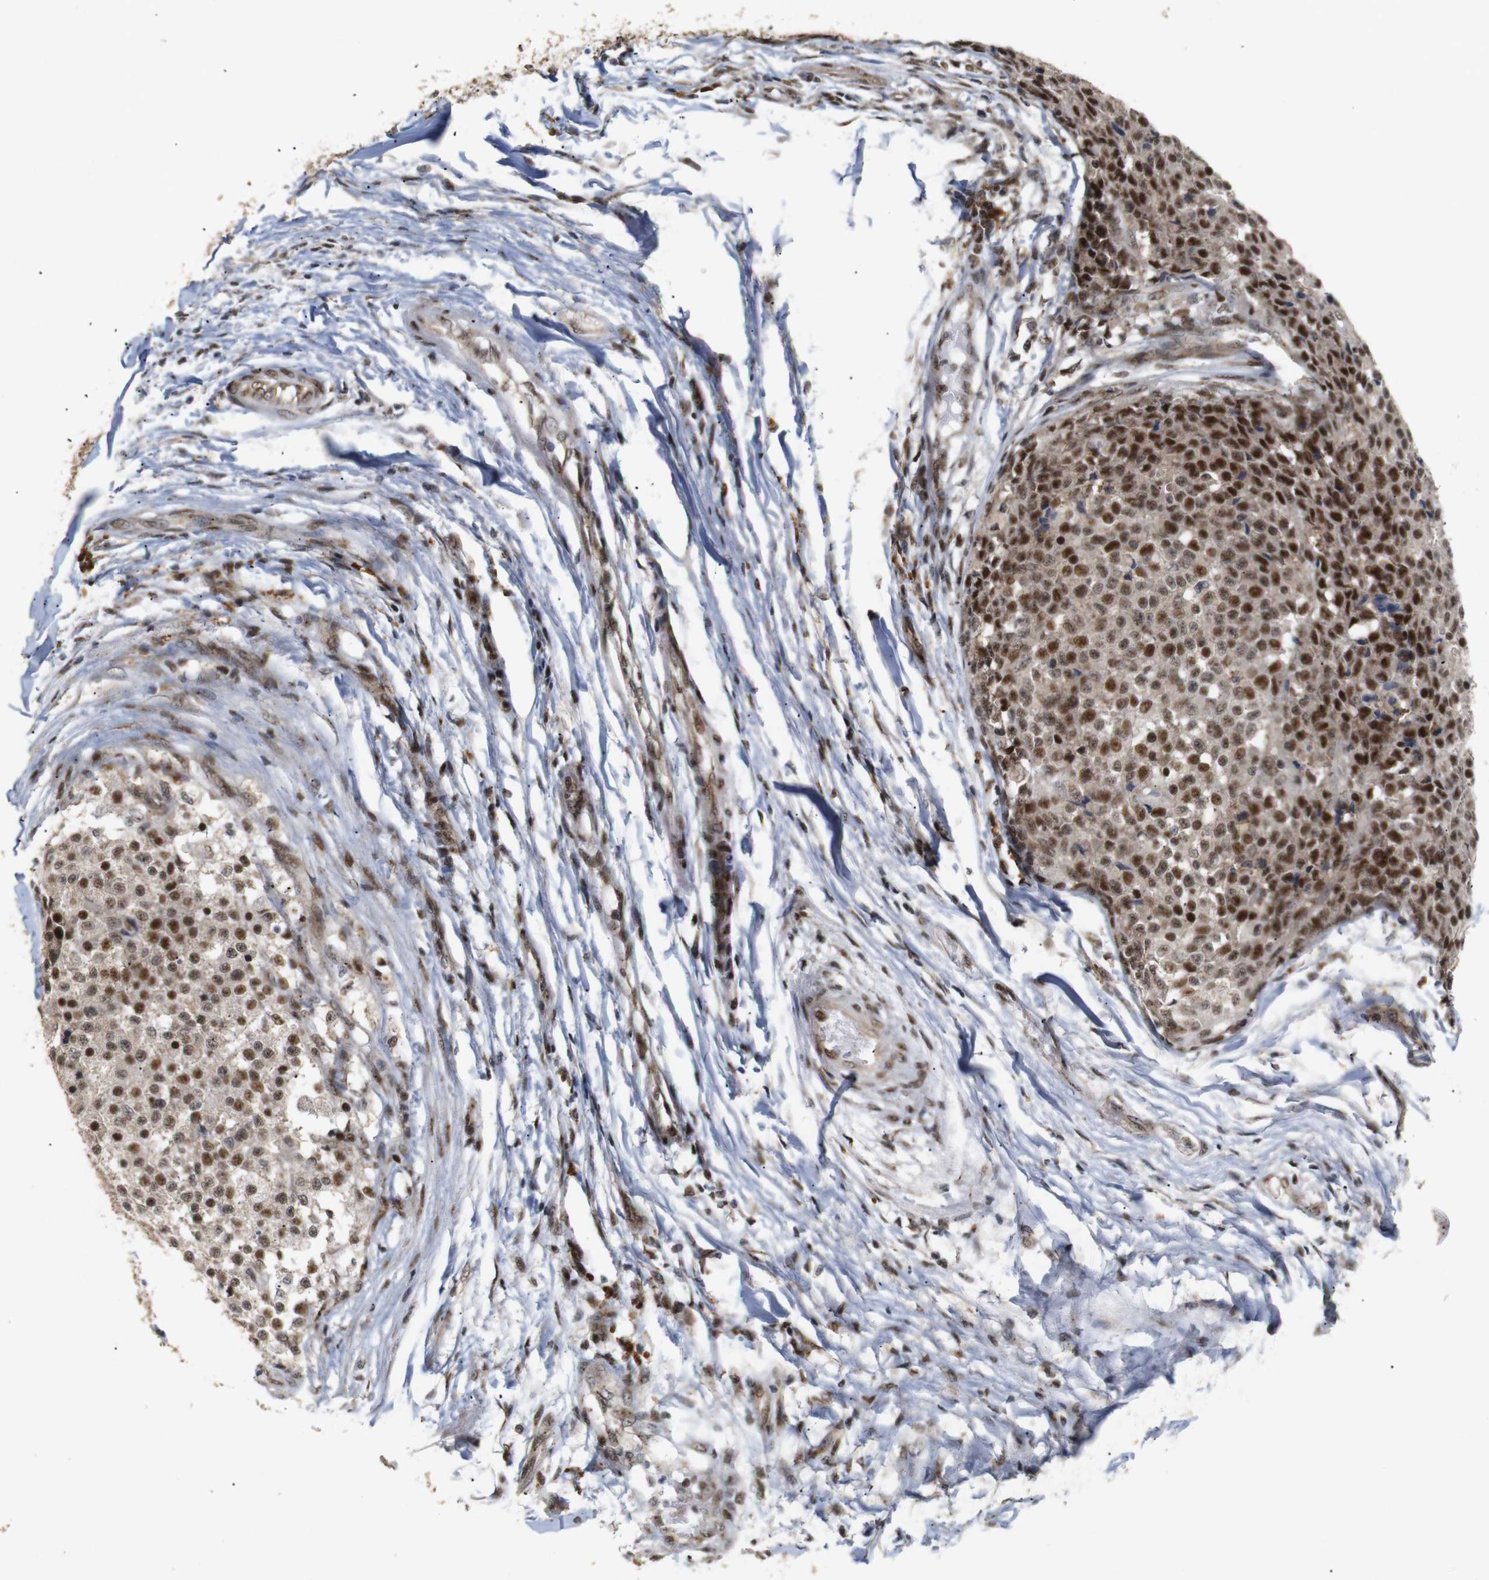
{"staining": {"intensity": "moderate", "quantity": ">75%", "location": "cytoplasmic/membranous,nuclear"}, "tissue": "testis cancer", "cell_type": "Tumor cells", "image_type": "cancer", "snomed": [{"axis": "morphology", "description": "Seminoma, NOS"}, {"axis": "topography", "description": "Testis"}], "caption": "Immunohistochemistry photomicrograph of neoplastic tissue: human testis cancer (seminoma) stained using IHC exhibits medium levels of moderate protein expression localized specifically in the cytoplasmic/membranous and nuclear of tumor cells, appearing as a cytoplasmic/membranous and nuclear brown color.", "gene": "PYM1", "patient": {"sex": "male", "age": 59}}